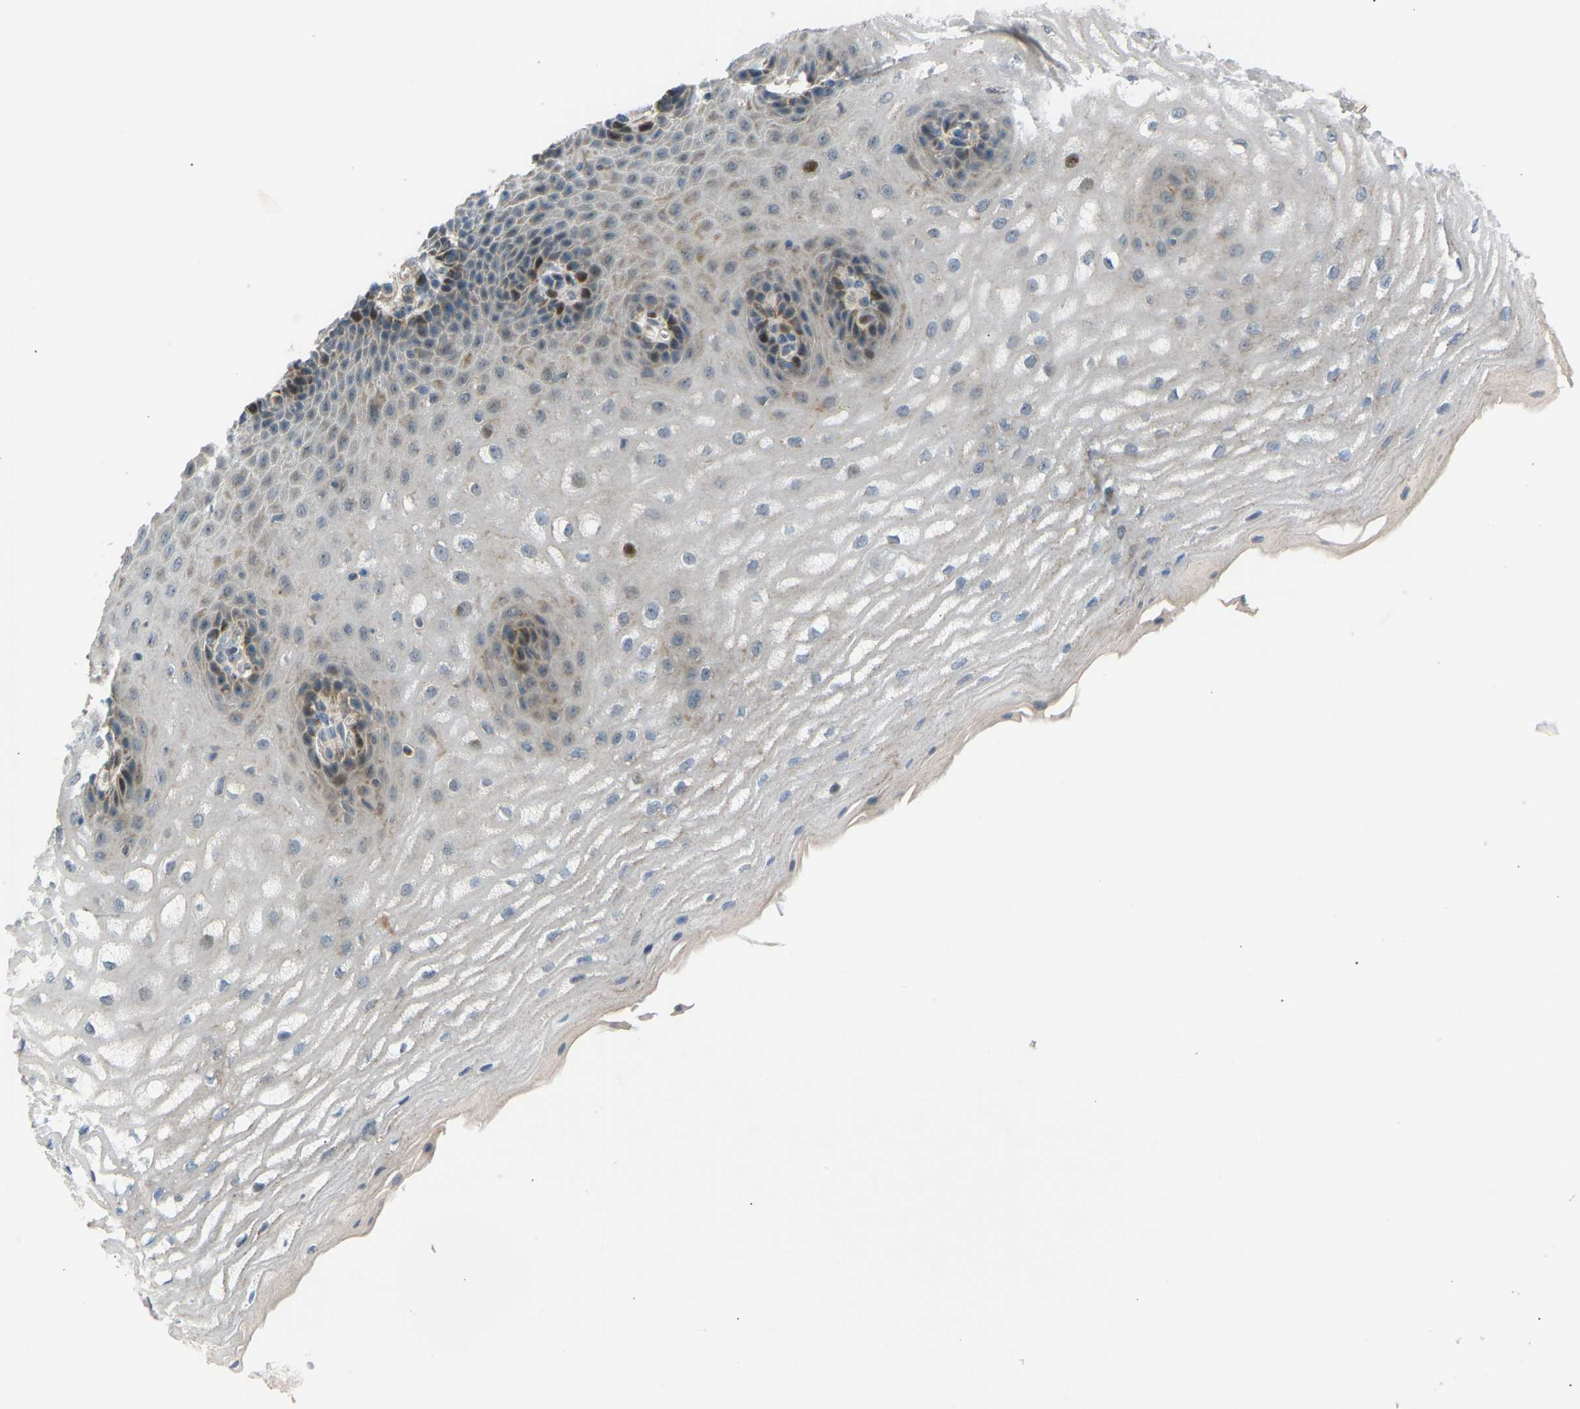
{"staining": {"intensity": "moderate", "quantity": "<25%", "location": "cytoplasmic/membranous,nuclear"}, "tissue": "esophagus", "cell_type": "Squamous epithelial cells", "image_type": "normal", "snomed": [{"axis": "morphology", "description": "Normal tissue, NOS"}, {"axis": "topography", "description": "Esophagus"}], "caption": "Protein expression analysis of benign esophagus reveals moderate cytoplasmic/membranous,nuclear positivity in about <25% of squamous epithelial cells.", "gene": "VPS41", "patient": {"sex": "male", "age": 54}}